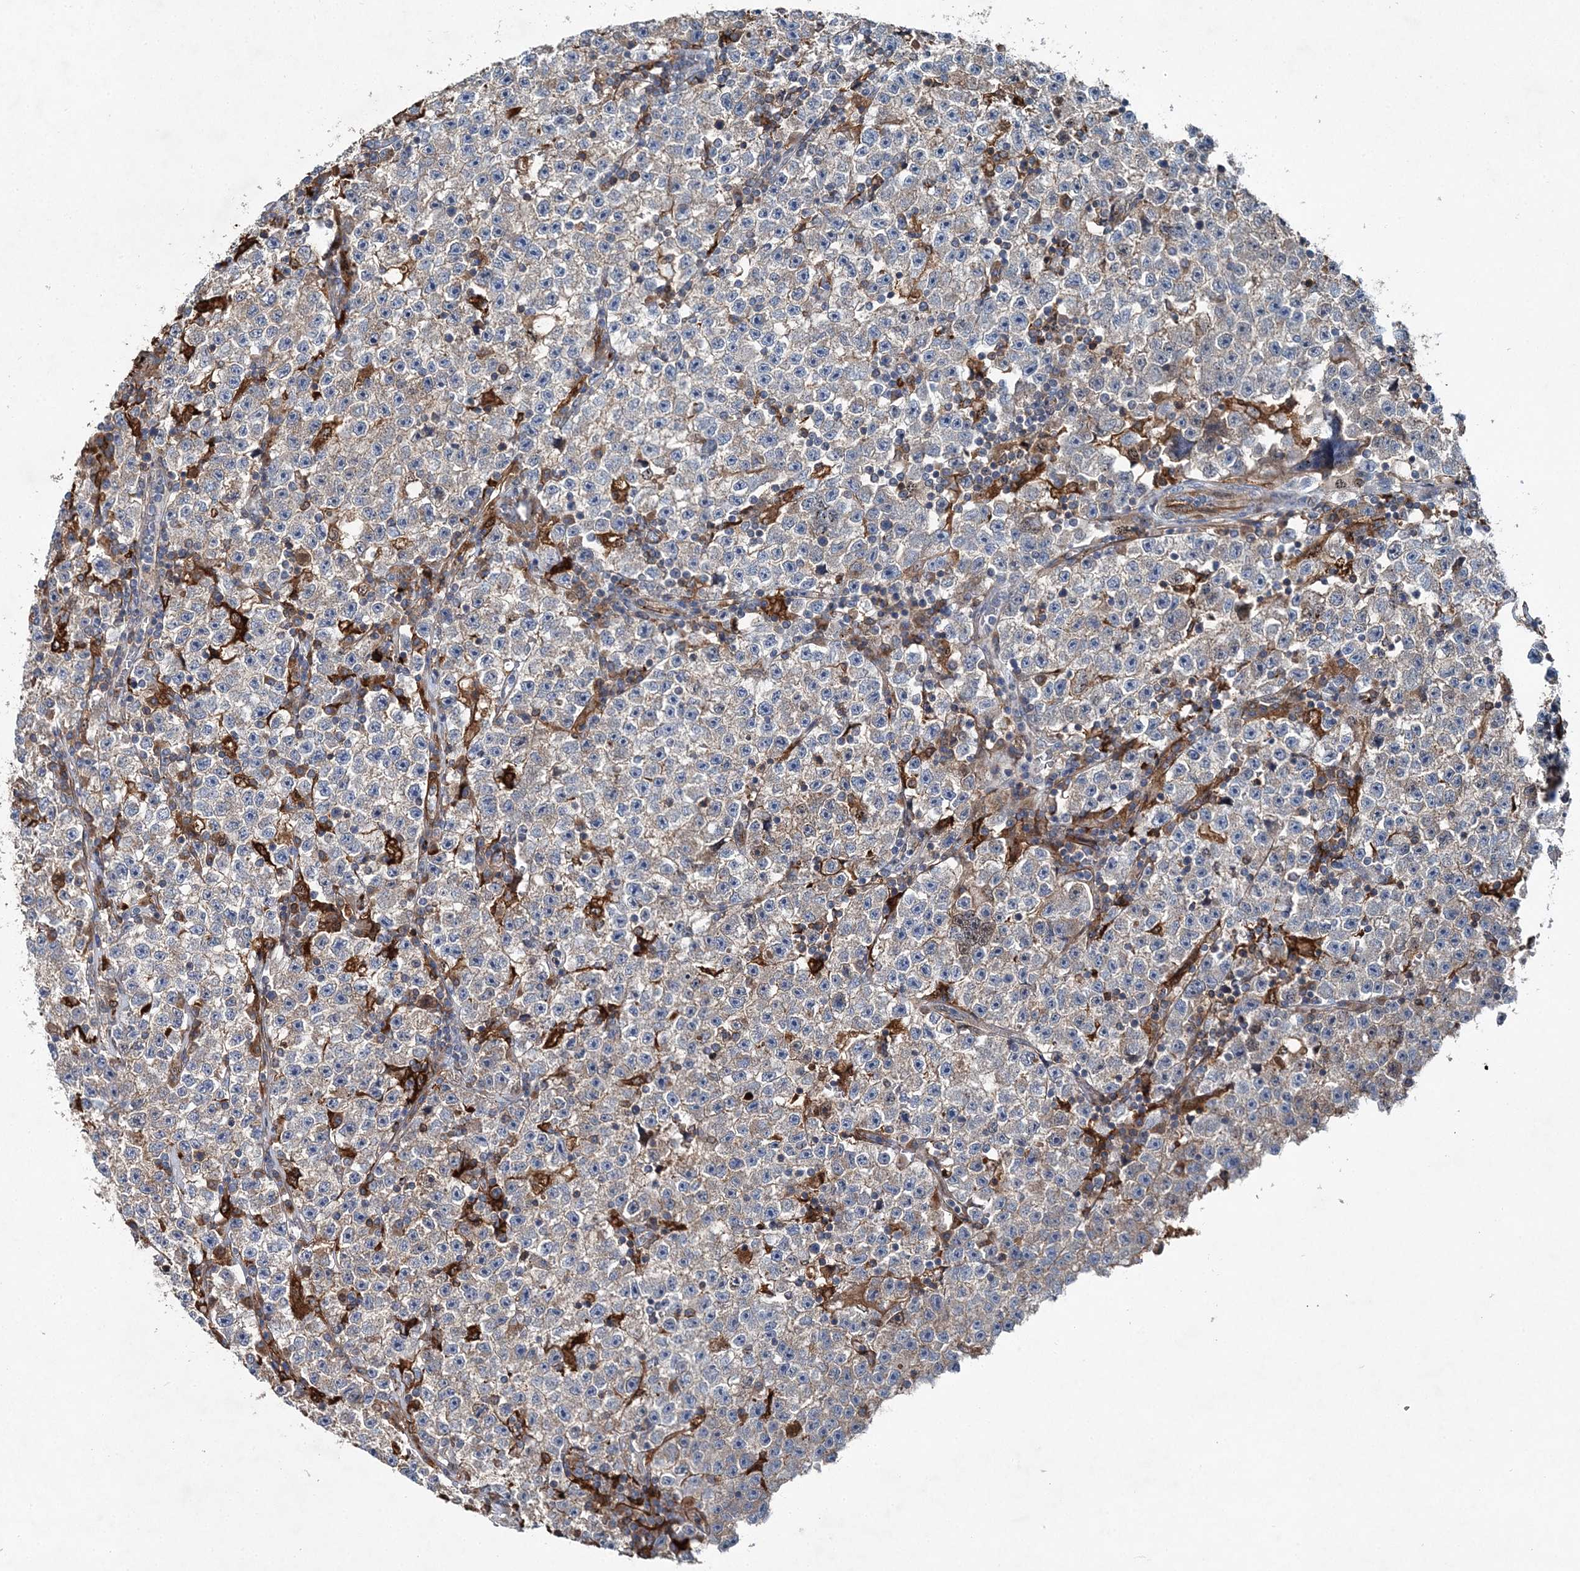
{"staining": {"intensity": "weak", "quantity": "<25%", "location": "cytoplasmic/membranous"}, "tissue": "testis cancer", "cell_type": "Tumor cells", "image_type": "cancer", "snomed": [{"axis": "morphology", "description": "Seminoma, NOS"}, {"axis": "topography", "description": "Testis"}], "caption": "A micrograph of seminoma (testis) stained for a protein demonstrates no brown staining in tumor cells.", "gene": "SPOPL", "patient": {"sex": "male", "age": 22}}